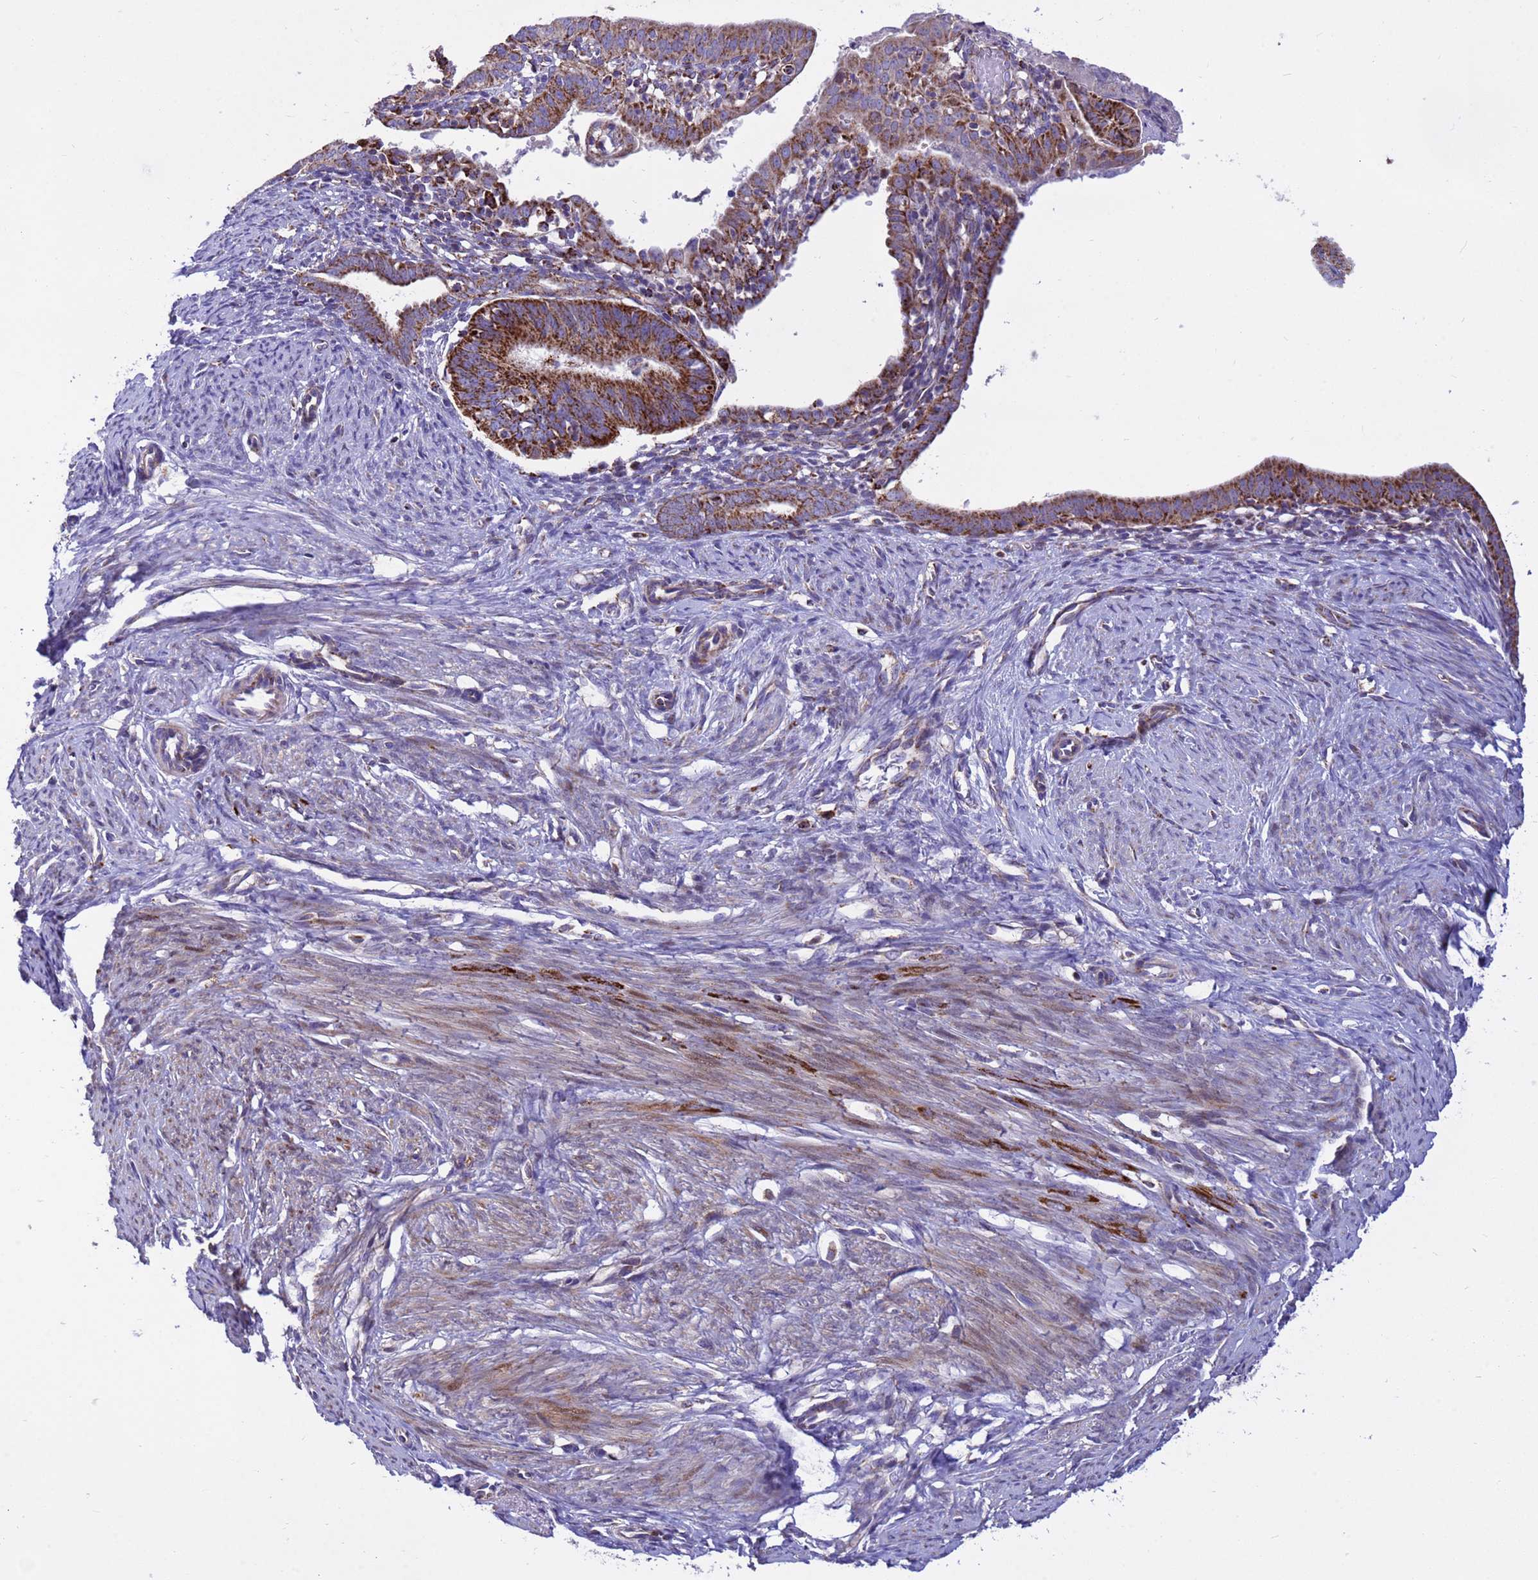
{"staining": {"intensity": "strong", "quantity": ">75%", "location": "cytoplasmic/membranous"}, "tissue": "endometrial cancer", "cell_type": "Tumor cells", "image_type": "cancer", "snomed": [{"axis": "morphology", "description": "Adenocarcinoma, NOS"}, {"axis": "topography", "description": "Endometrium"}], "caption": "This image demonstrates adenocarcinoma (endometrial) stained with immunohistochemistry (IHC) to label a protein in brown. The cytoplasmic/membranous of tumor cells show strong positivity for the protein. Nuclei are counter-stained blue.", "gene": "TUBGCP3", "patient": {"sex": "female", "age": 51}}